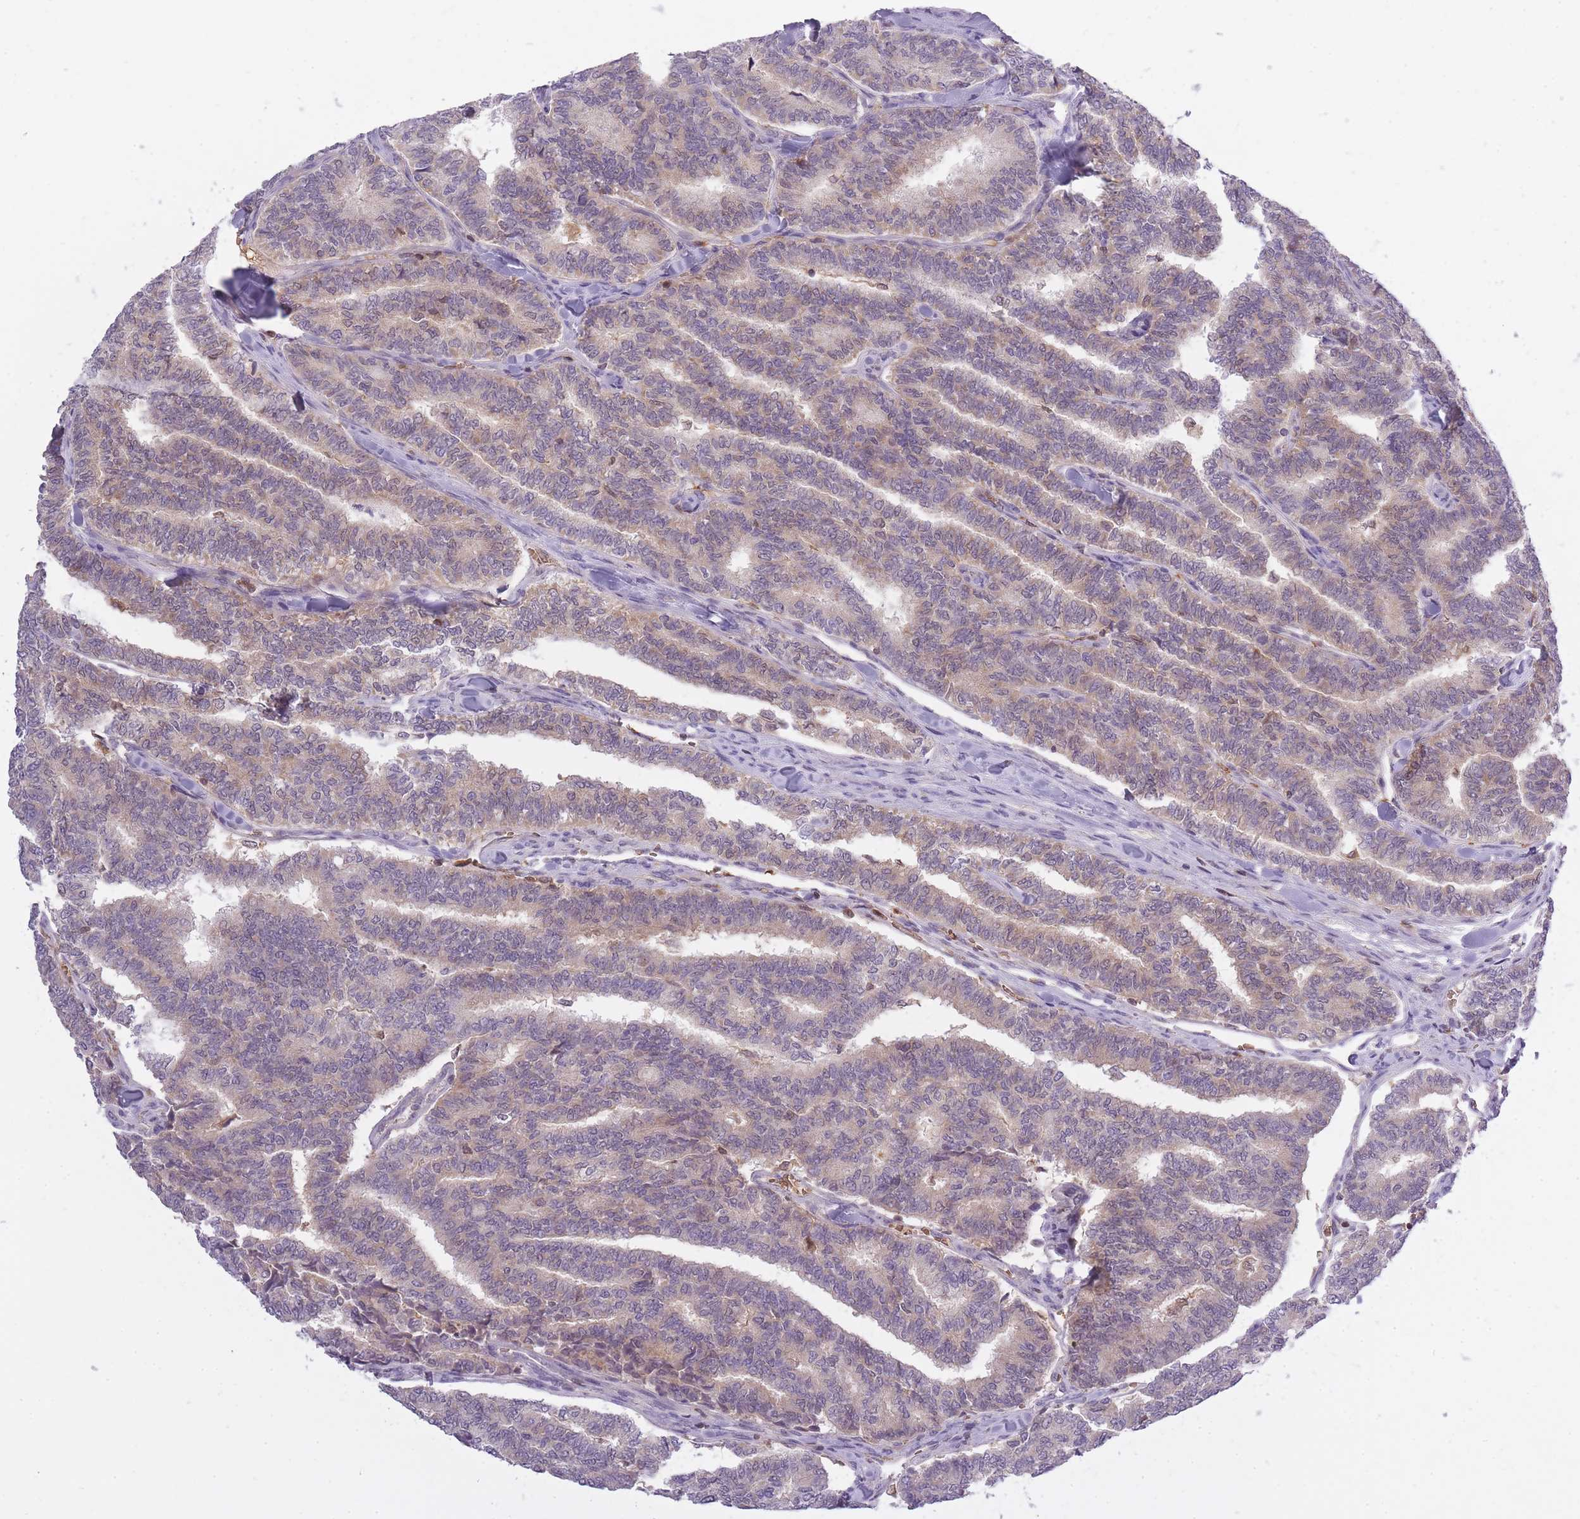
{"staining": {"intensity": "weak", "quantity": "25%-75%", "location": "cytoplasmic/membranous,nuclear"}, "tissue": "thyroid cancer", "cell_type": "Tumor cells", "image_type": "cancer", "snomed": [{"axis": "morphology", "description": "Papillary adenocarcinoma, NOS"}, {"axis": "topography", "description": "Thyroid gland"}], "caption": "The photomicrograph demonstrates immunohistochemical staining of thyroid papillary adenocarcinoma. There is weak cytoplasmic/membranous and nuclear expression is seen in about 25%-75% of tumor cells.", "gene": "CXorf38", "patient": {"sex": "female", "age": 35}}